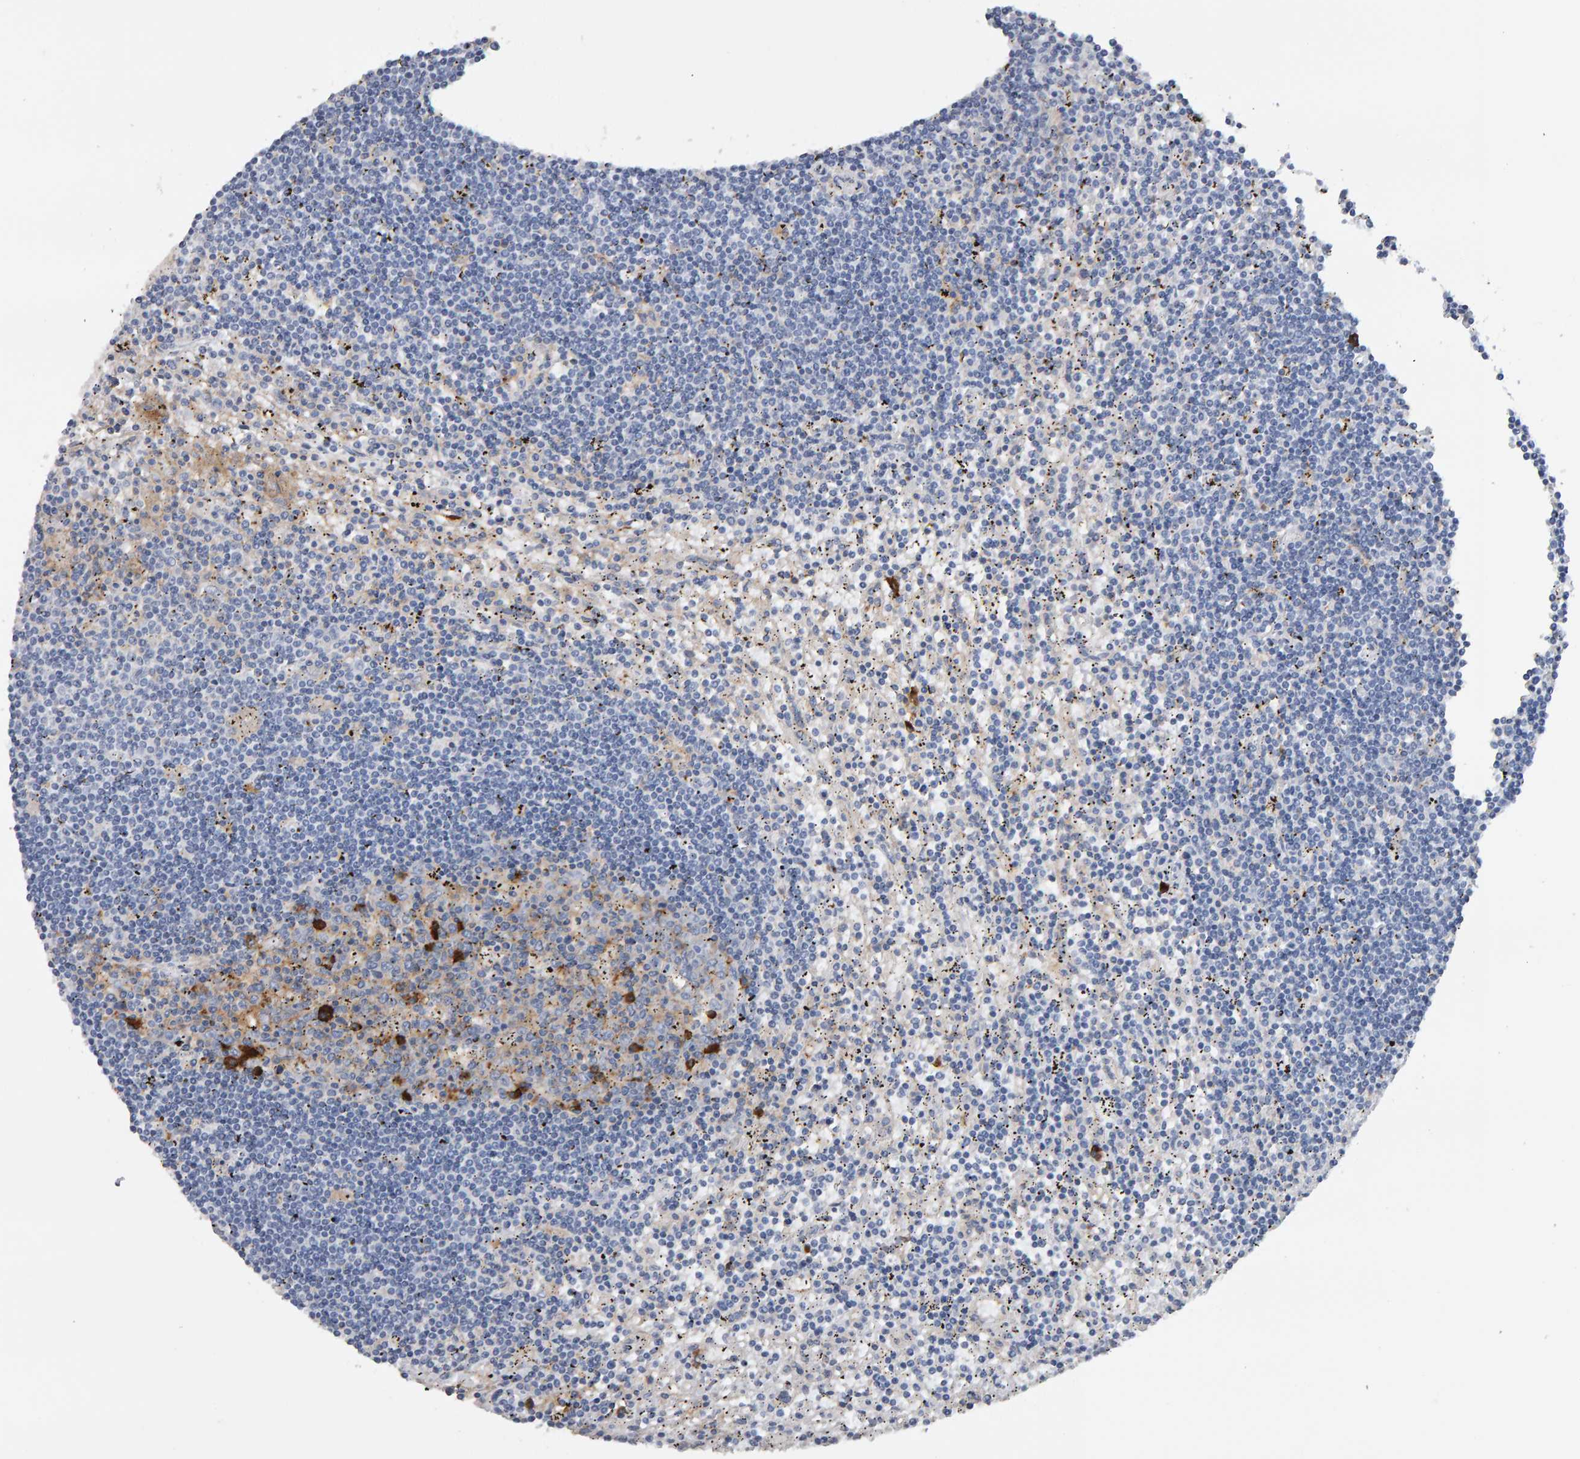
{"staining": {"intensity": "negative", "quantity": "none", "location": "none"}, "tissue": "lymphoma", "cell_type": "Tumor cells", "image_type": "cancer", "snomed": [{"axis": "morphology", "description": "Malignant lymphoma, non-Hodgkin's type, Low grade"}, {"axis": "topography", "description": "Spleen"}], "caption": "DAB (3,3'-diaminobenzidine) immunohistochemical staining of lymphoma demonstrates no significant expression in tumor cells. (Immunohistochemistry (ihc), brightfield microscopy, high magnification).", "gene": "CD38", "patient": {"sex": "male", "age": 76}}